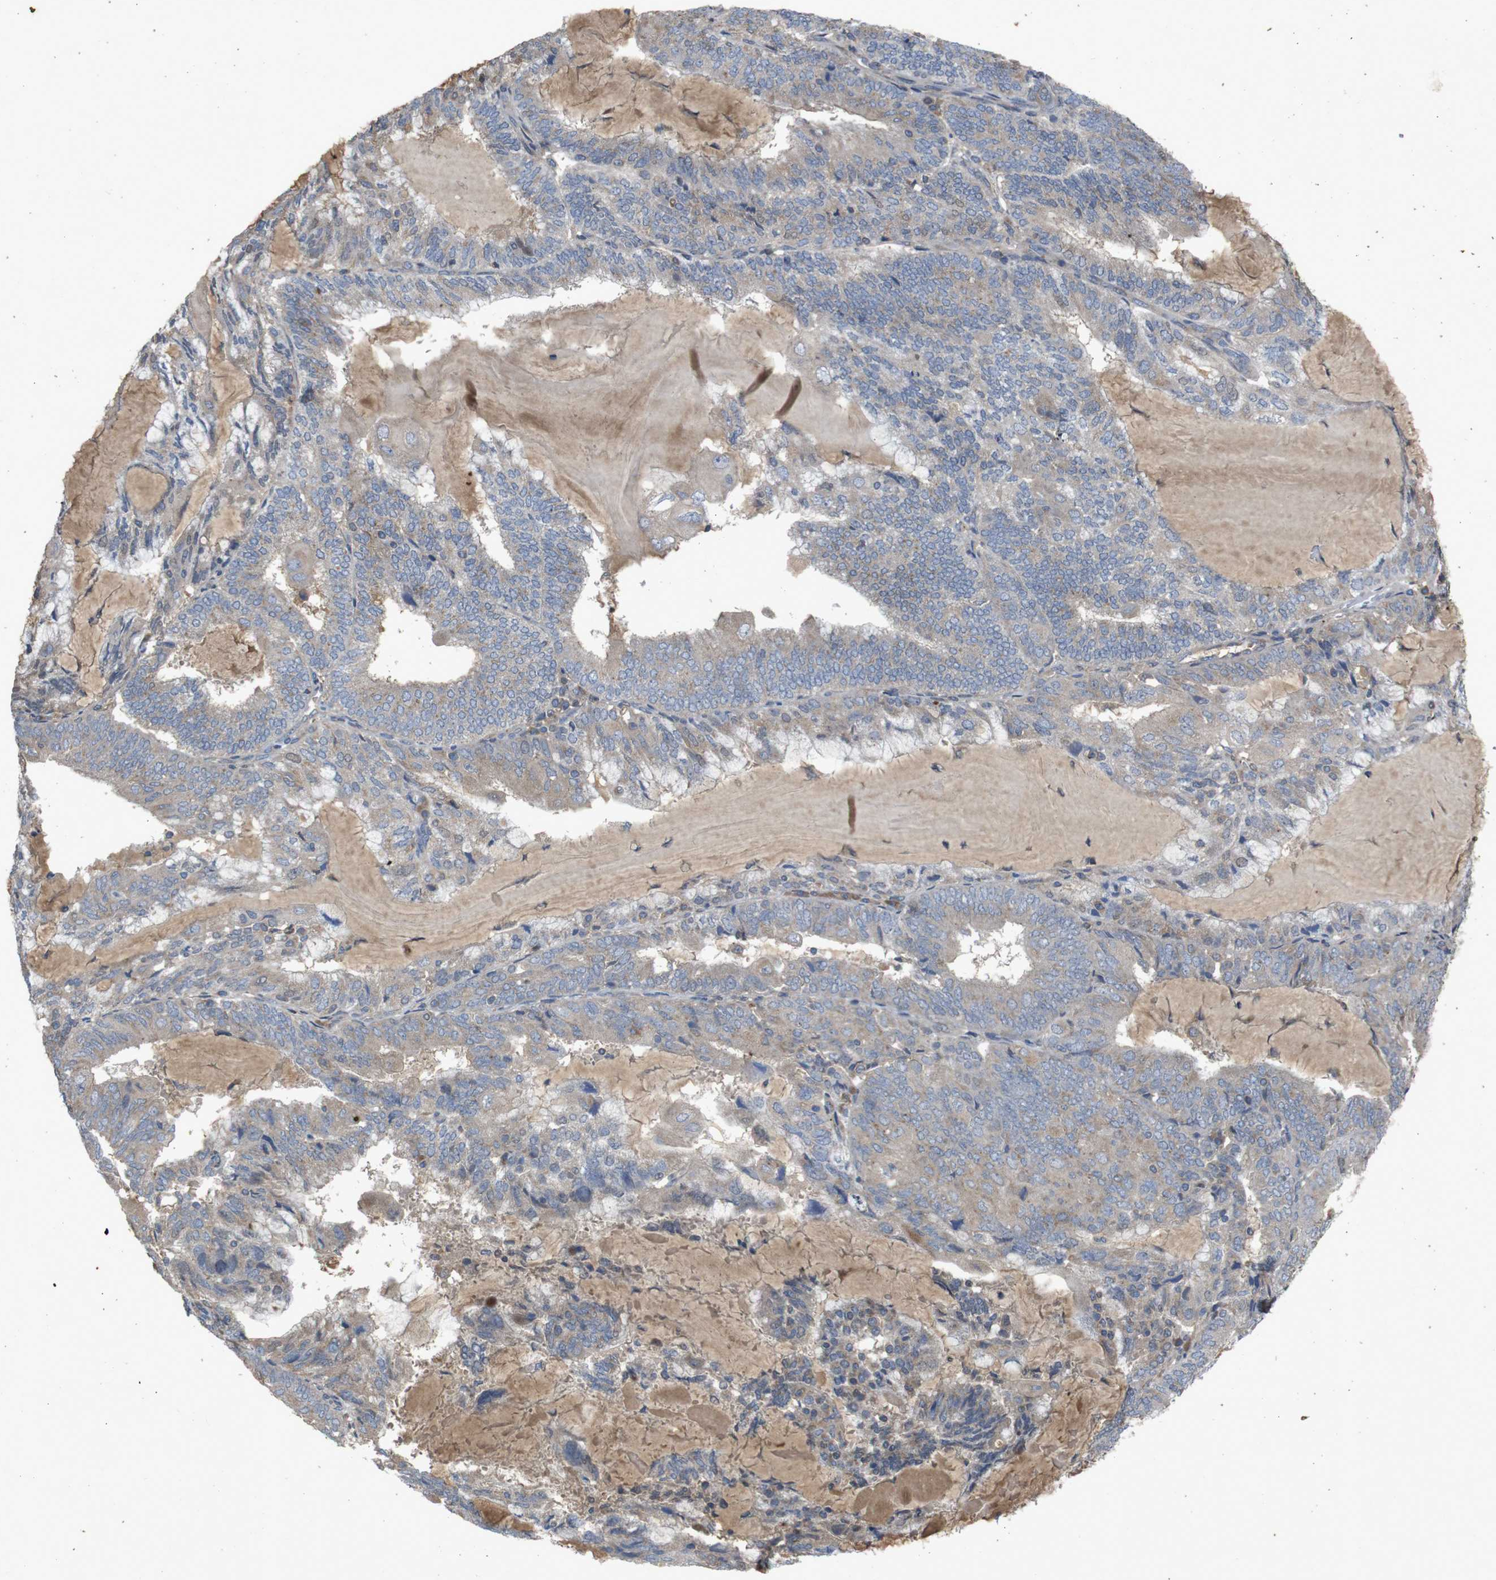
{"staining": {"intensity": "weak", "quantity": ">75%", "location": "cytoplasmic/membranous"}, "tissue": "endometrial cancer", "cell_type": "Tumor cells", "image_type": "cancer", "snomed": [{"axis": "morphology", "description": "Adenocarcinoma, NOS"}, {"axis": "topography", "description": "Endometrium"}], "caption": "Brown immunohistochemical staining in endometrial cancer (adenocarcinoma) demonstrates weak cytoplasmic/membranous positivity in approximately >75% of tumor cells.", "gene": "PTPN1", "patient": {"sex": "female", "age": 81}}